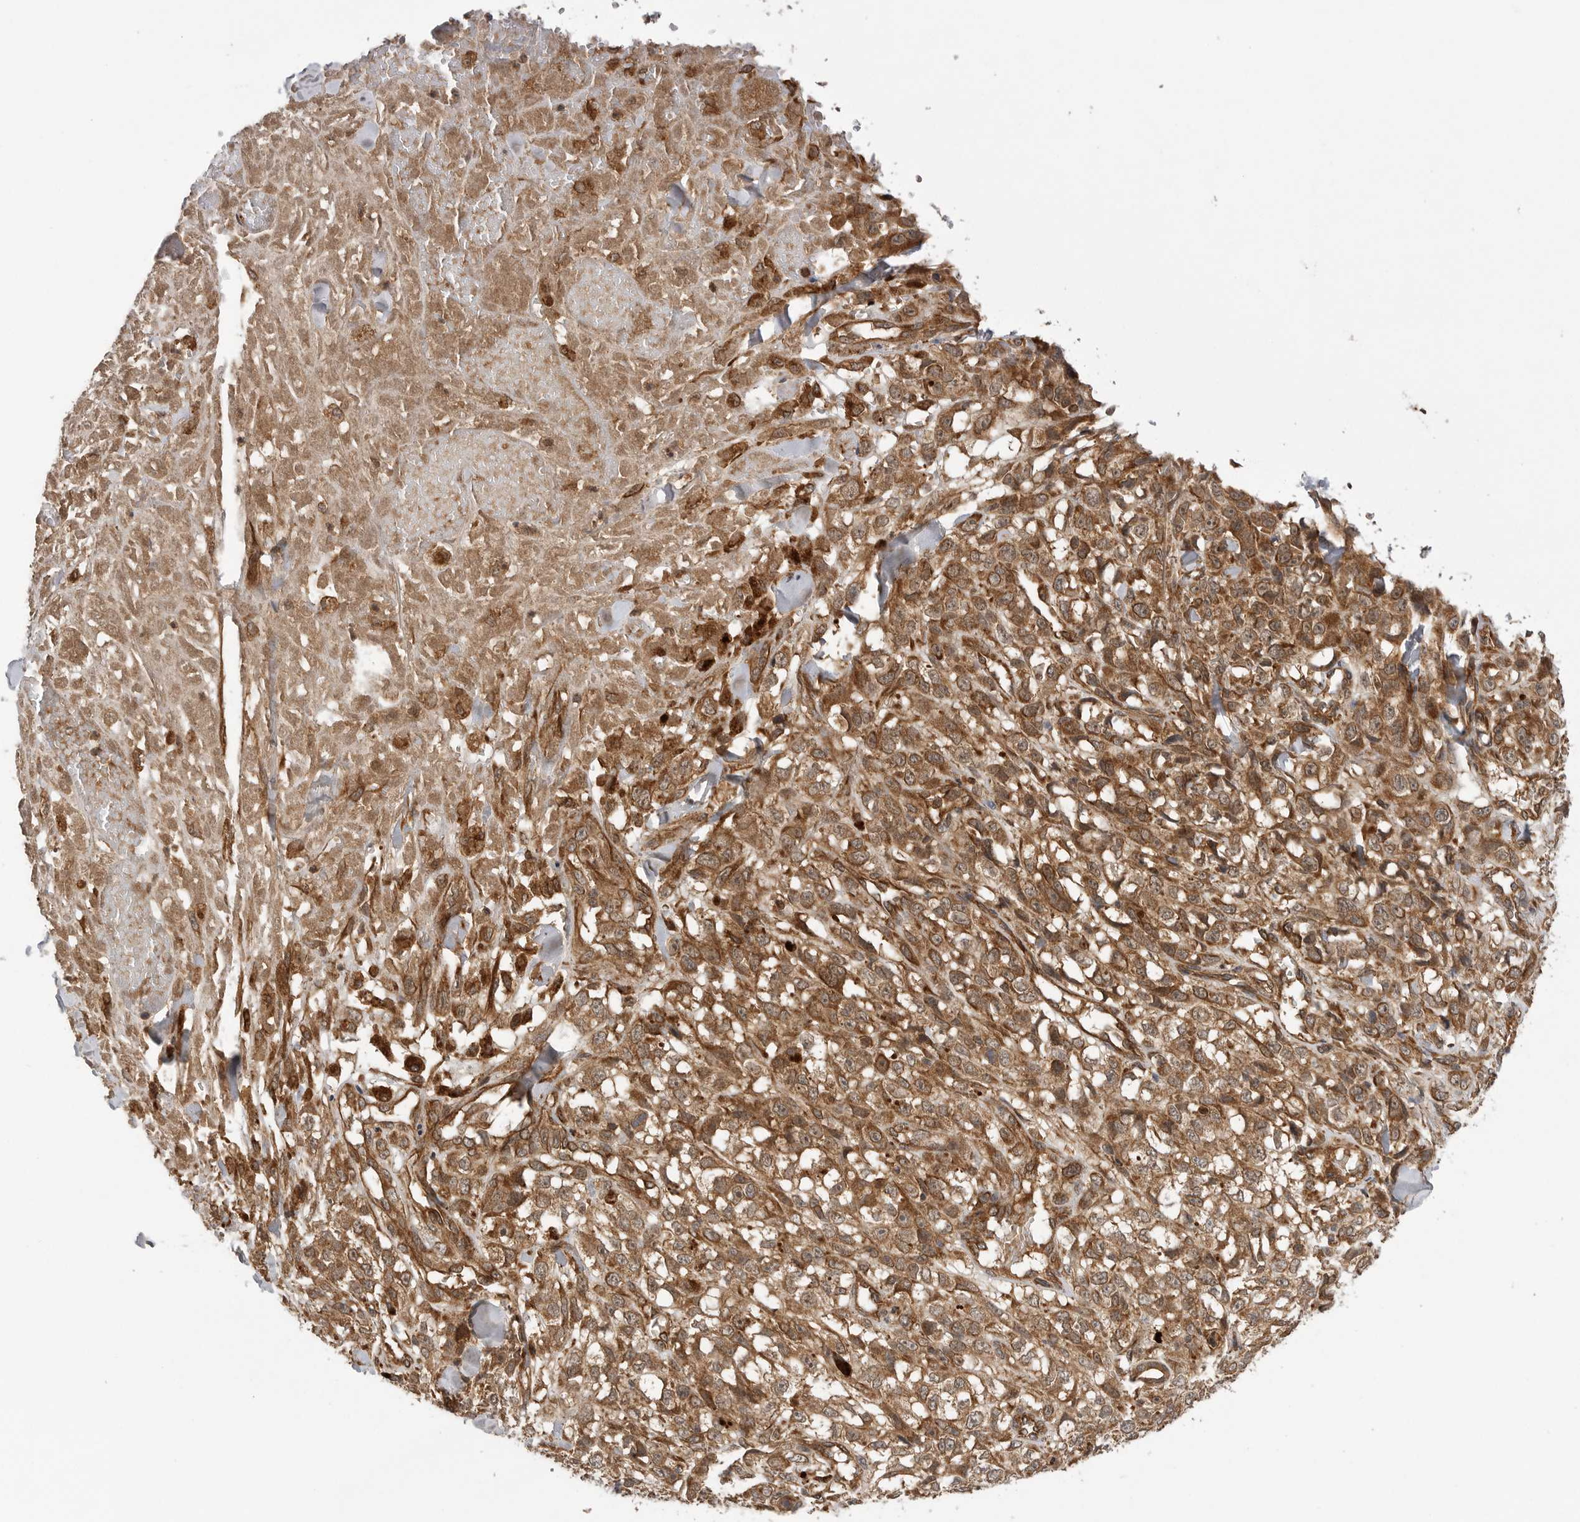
{"staining": {"intensity": "moderate", "quantity": ">75%", "location": "cytoplasmic/membranous"}, "tissue": "melanoma", "cell_type": "Tumor cells", "image_type": "cancer", "snomed": [{"axis": "morphology", "description": "Malignant melanoma, Metastatic site"}, {"axis": "topography", "description": "Skin"}], "caption": "A photomicrograph of human melanoma stained for a protein exhibits moderate cytoplasmic/membranous brown staining in tumor cells.", "gene": "PRDX4", "patient": {"sex": "female", "age": 72}}